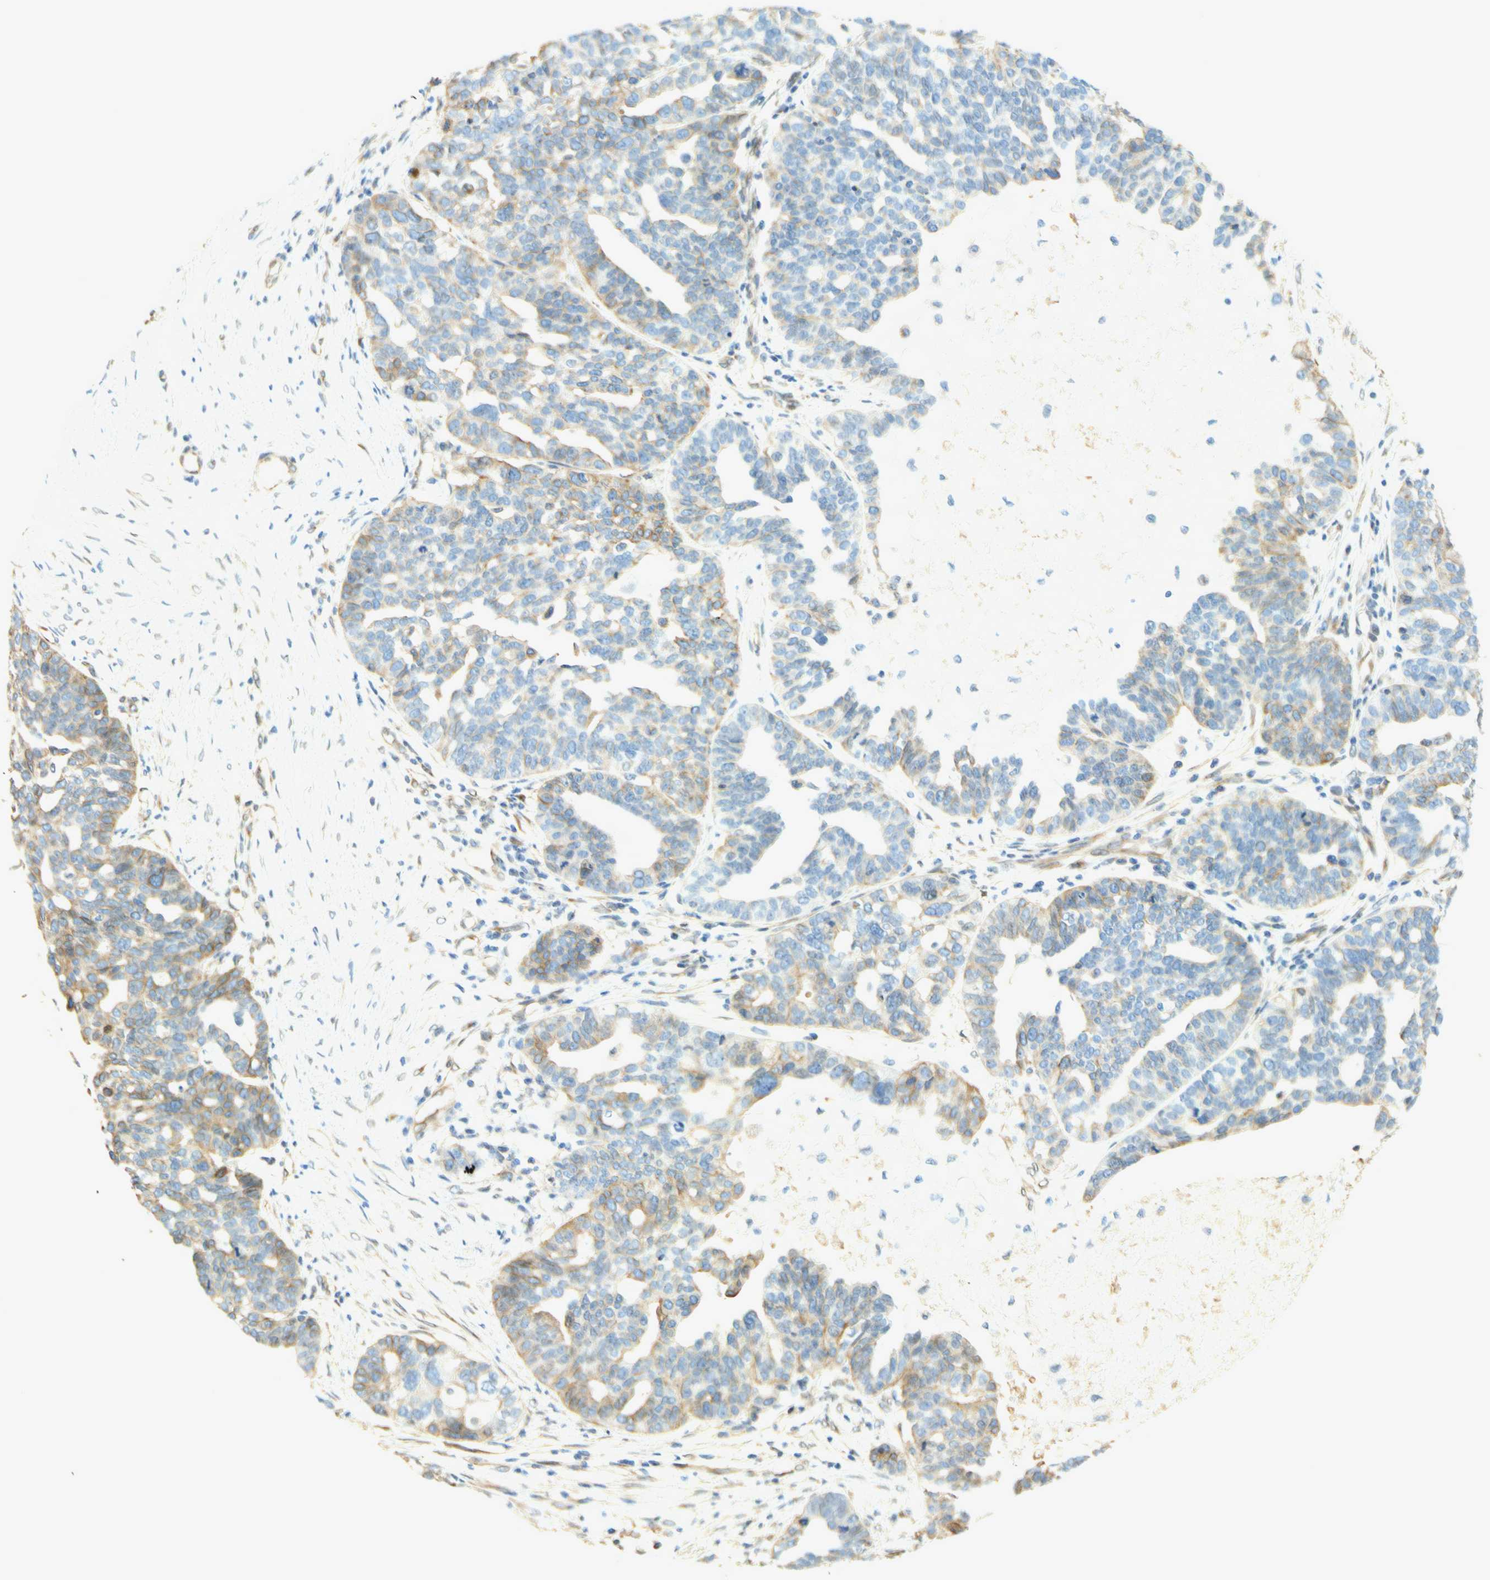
{"staining": {"intensity": "moderate", "quantity": "25%-75%", "location": "cytoplasmic/membranous"}, "tissue": "ovarian cancer", "cell_type": "Tumor cells", "image_type": "cancer", "snomed": [{"axis": "morphology", "description": "Cystadenocarcinoma, serous, NOS"}, {"axis": "topography", "description": "Ovary"}], "caption": "High-magnification brightfield microscopy of serous cystadenocarcinoma (ovarian) stained with DAB (3,3'-diaminobenzidine) (brown) and counterstained with hematoxylin (blue). tumor cells exhibit moderate cytoplasmic/membranous expression is seen in about25%-75% of cells. (Brightfield microscopy of DAB IHC at high magnification).", "gene": "ENDOD1", "patient": {"sex": "female", "age": 59}}